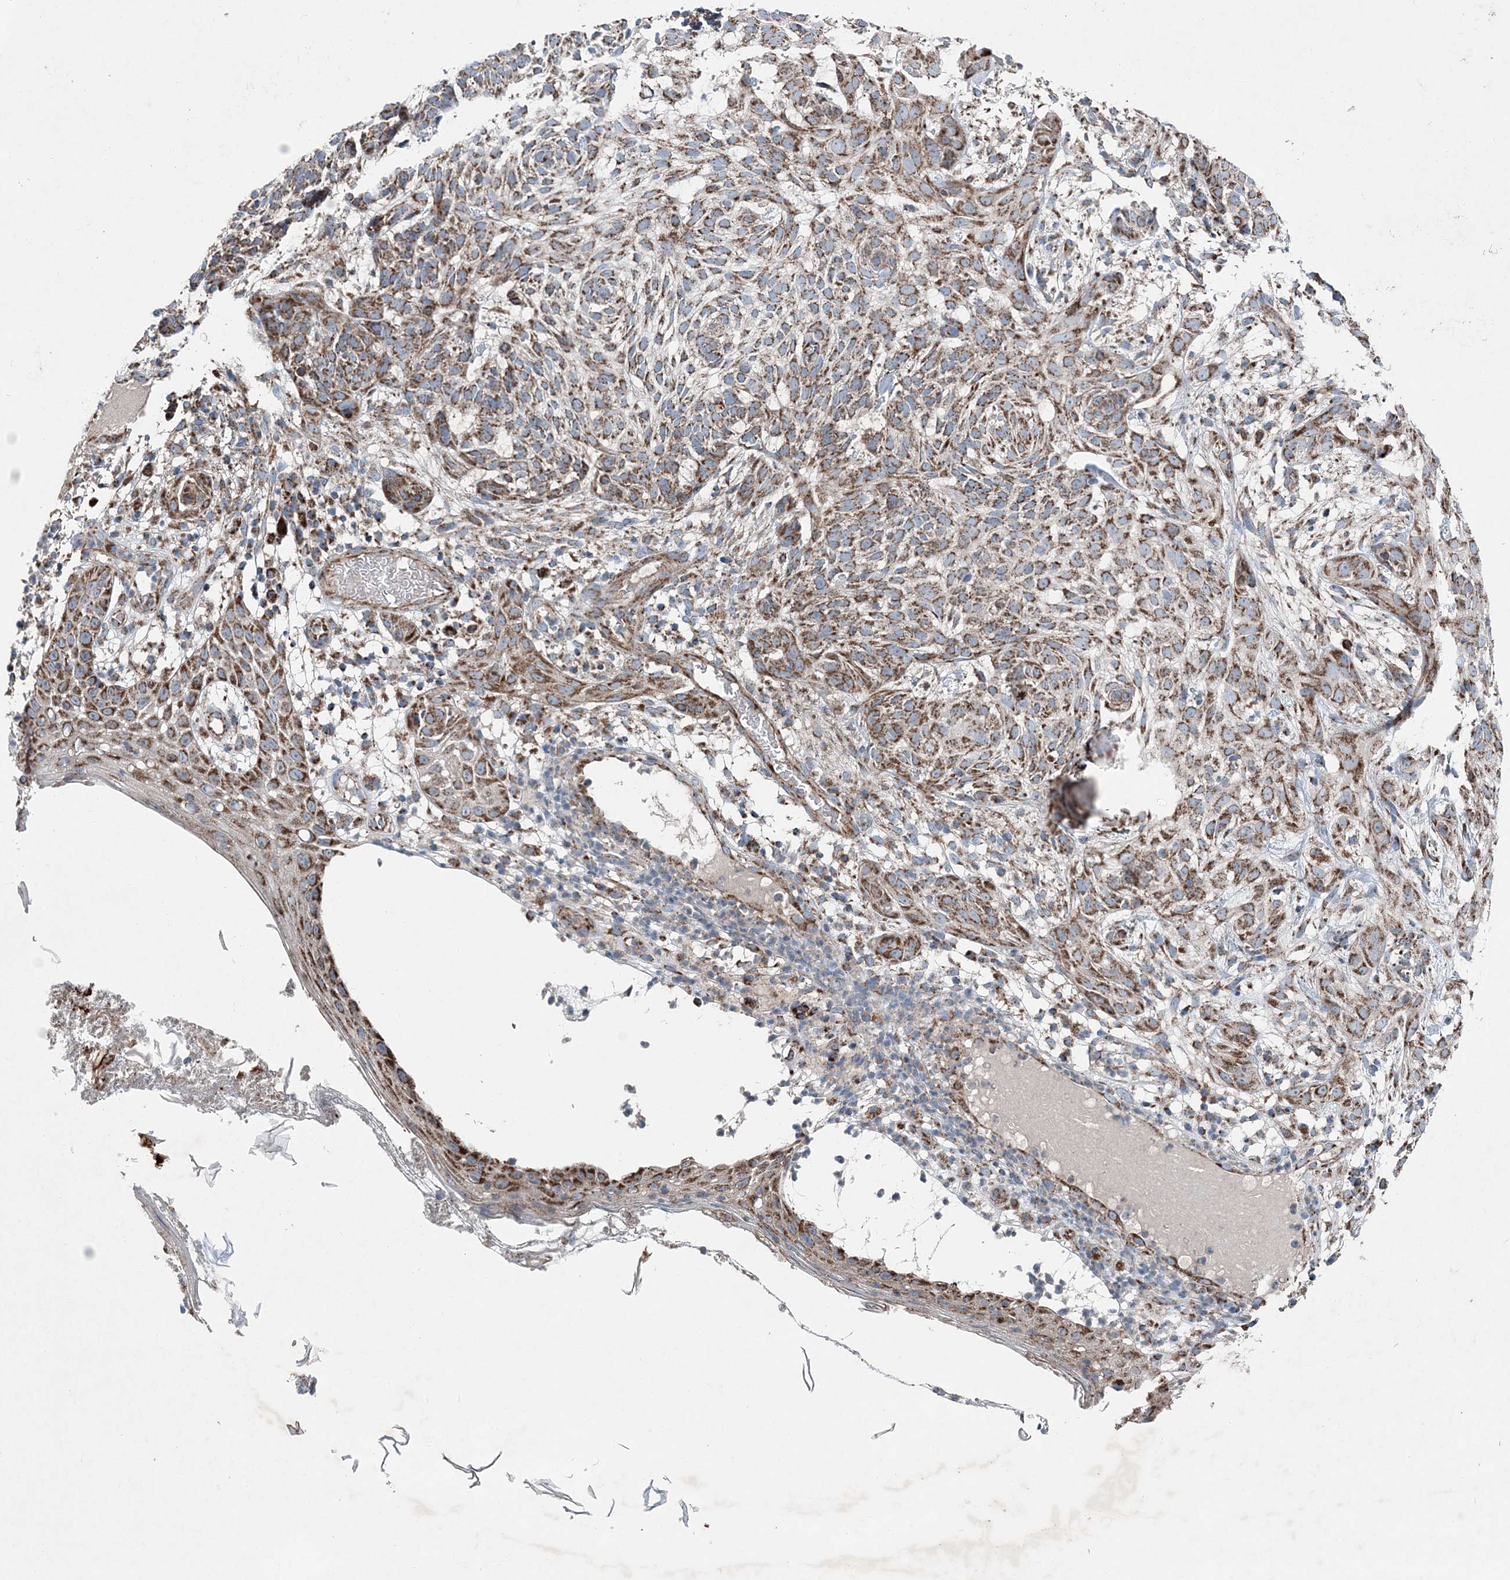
{"staining": {"intensity": "strong", "quantity": ">75%", "location": "cytoplasmic/membranous"}, "tissue": "skin cancer", "cell_type": "Tumor cells", "image_type": "cancer", "snomed": [{"axis": "morphology", "description": "Basal cell carcinoma"}, {"axis": "topography", "description": "Skin"}], "caption": "Immunohistochemistry (IHC) image of skin basal cell carcinoma stained for a protein (brown), which shows high levels of strong cytoplasmic/membranous staining in about >75% of tumor cells.", "gene": "SPAG16", "patient": {"sex": "male", "age": 85}}